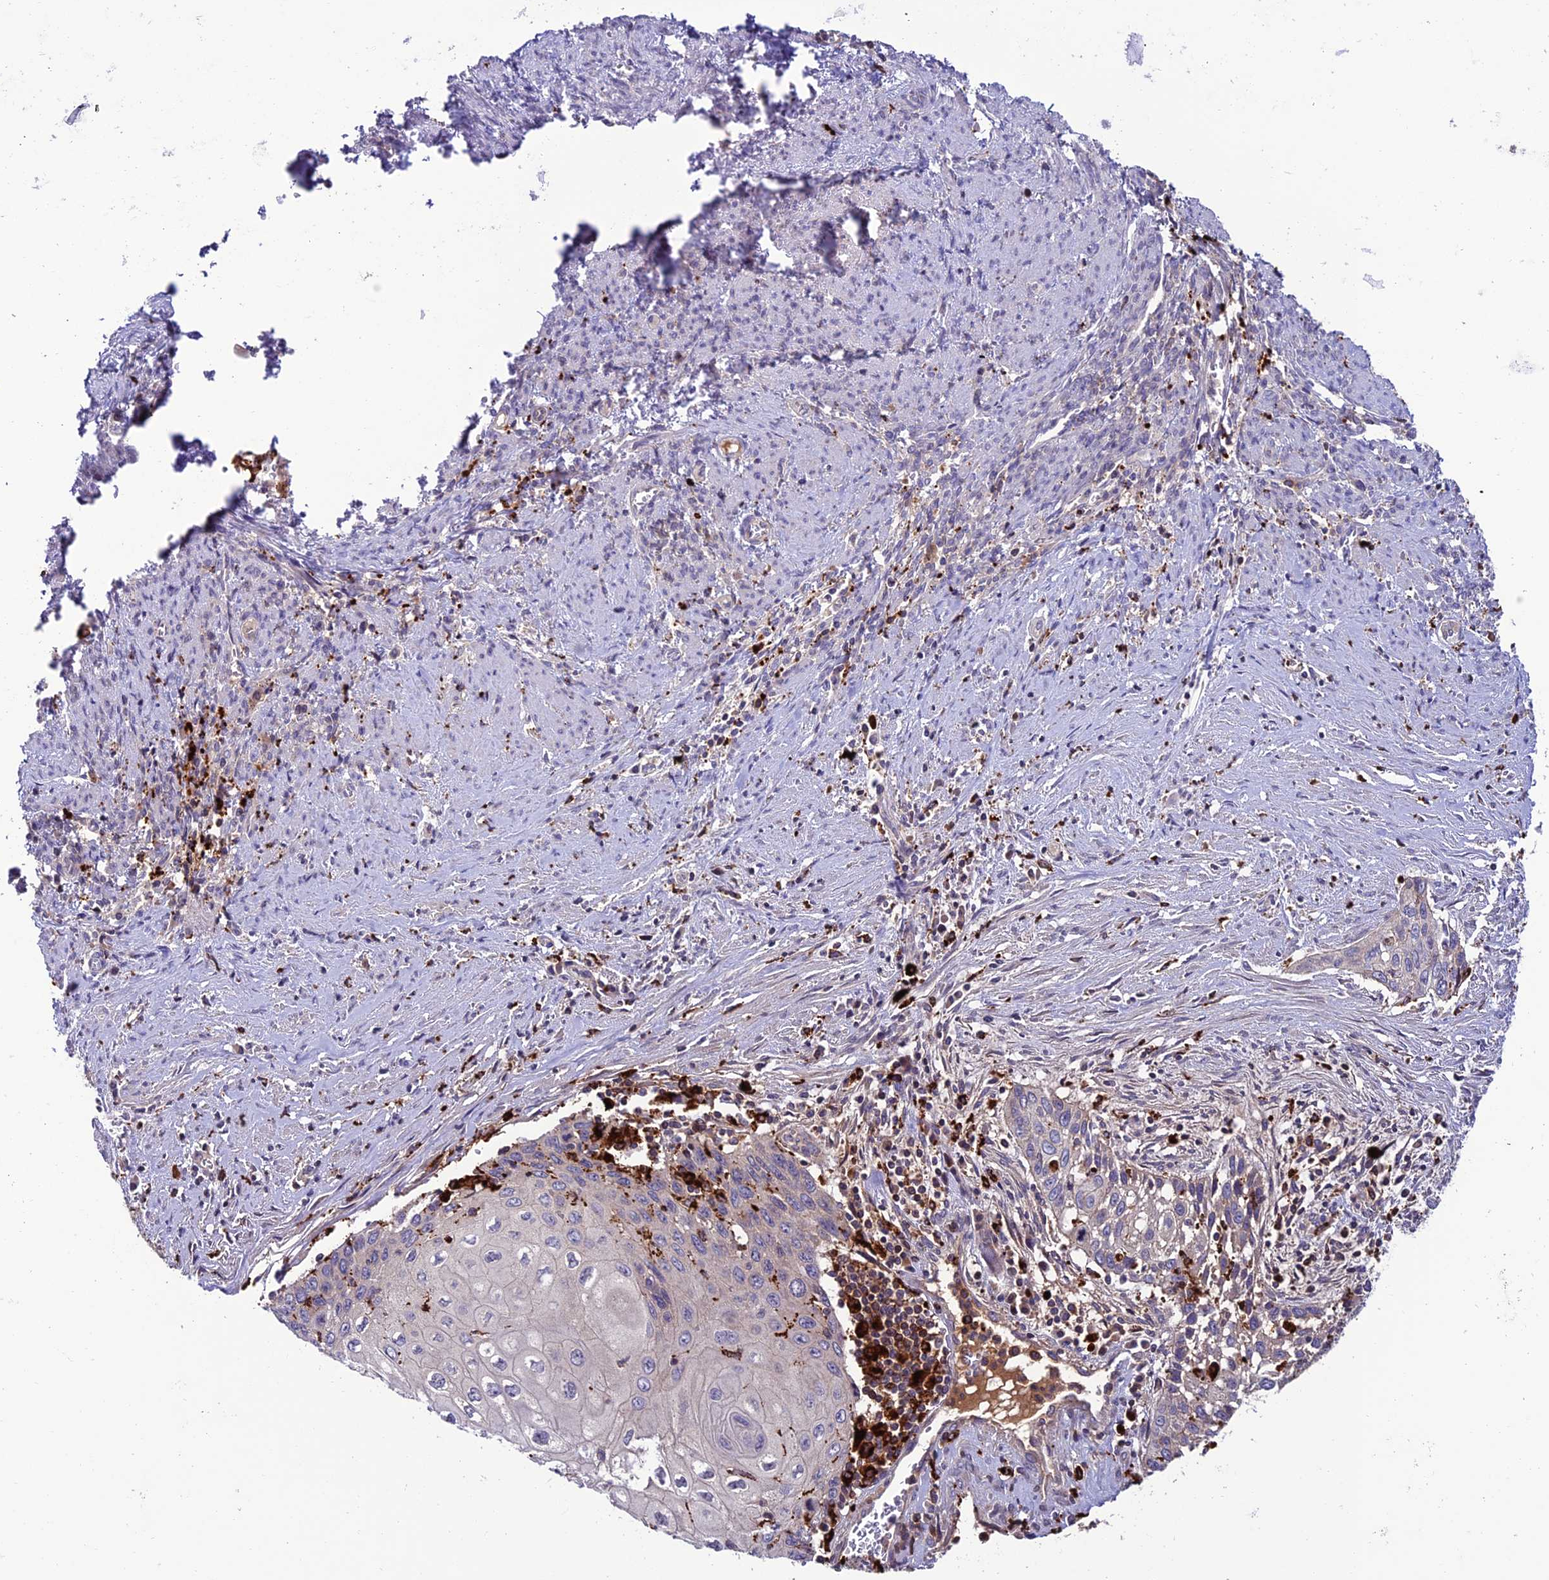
{"staining": {"intensity": "negative", "quantity": "none", "location": "none"}, "tissue": "cervical cancer", "cell_type": "Tumor cells", "image_type": "cancer", "snomed": [{"axis": "morphology", "description": "Squamous cell carcinoma, NOS"}, {"axis": "topography", "description": "Cervix"}], "caption": "Human cervical cancer (squamous cell carcinoma) stained for a protein using IHC shows no staining in tumor cells.", "gene": "ARHGEF18", "patient": {"sex": "female", "age": 67}}